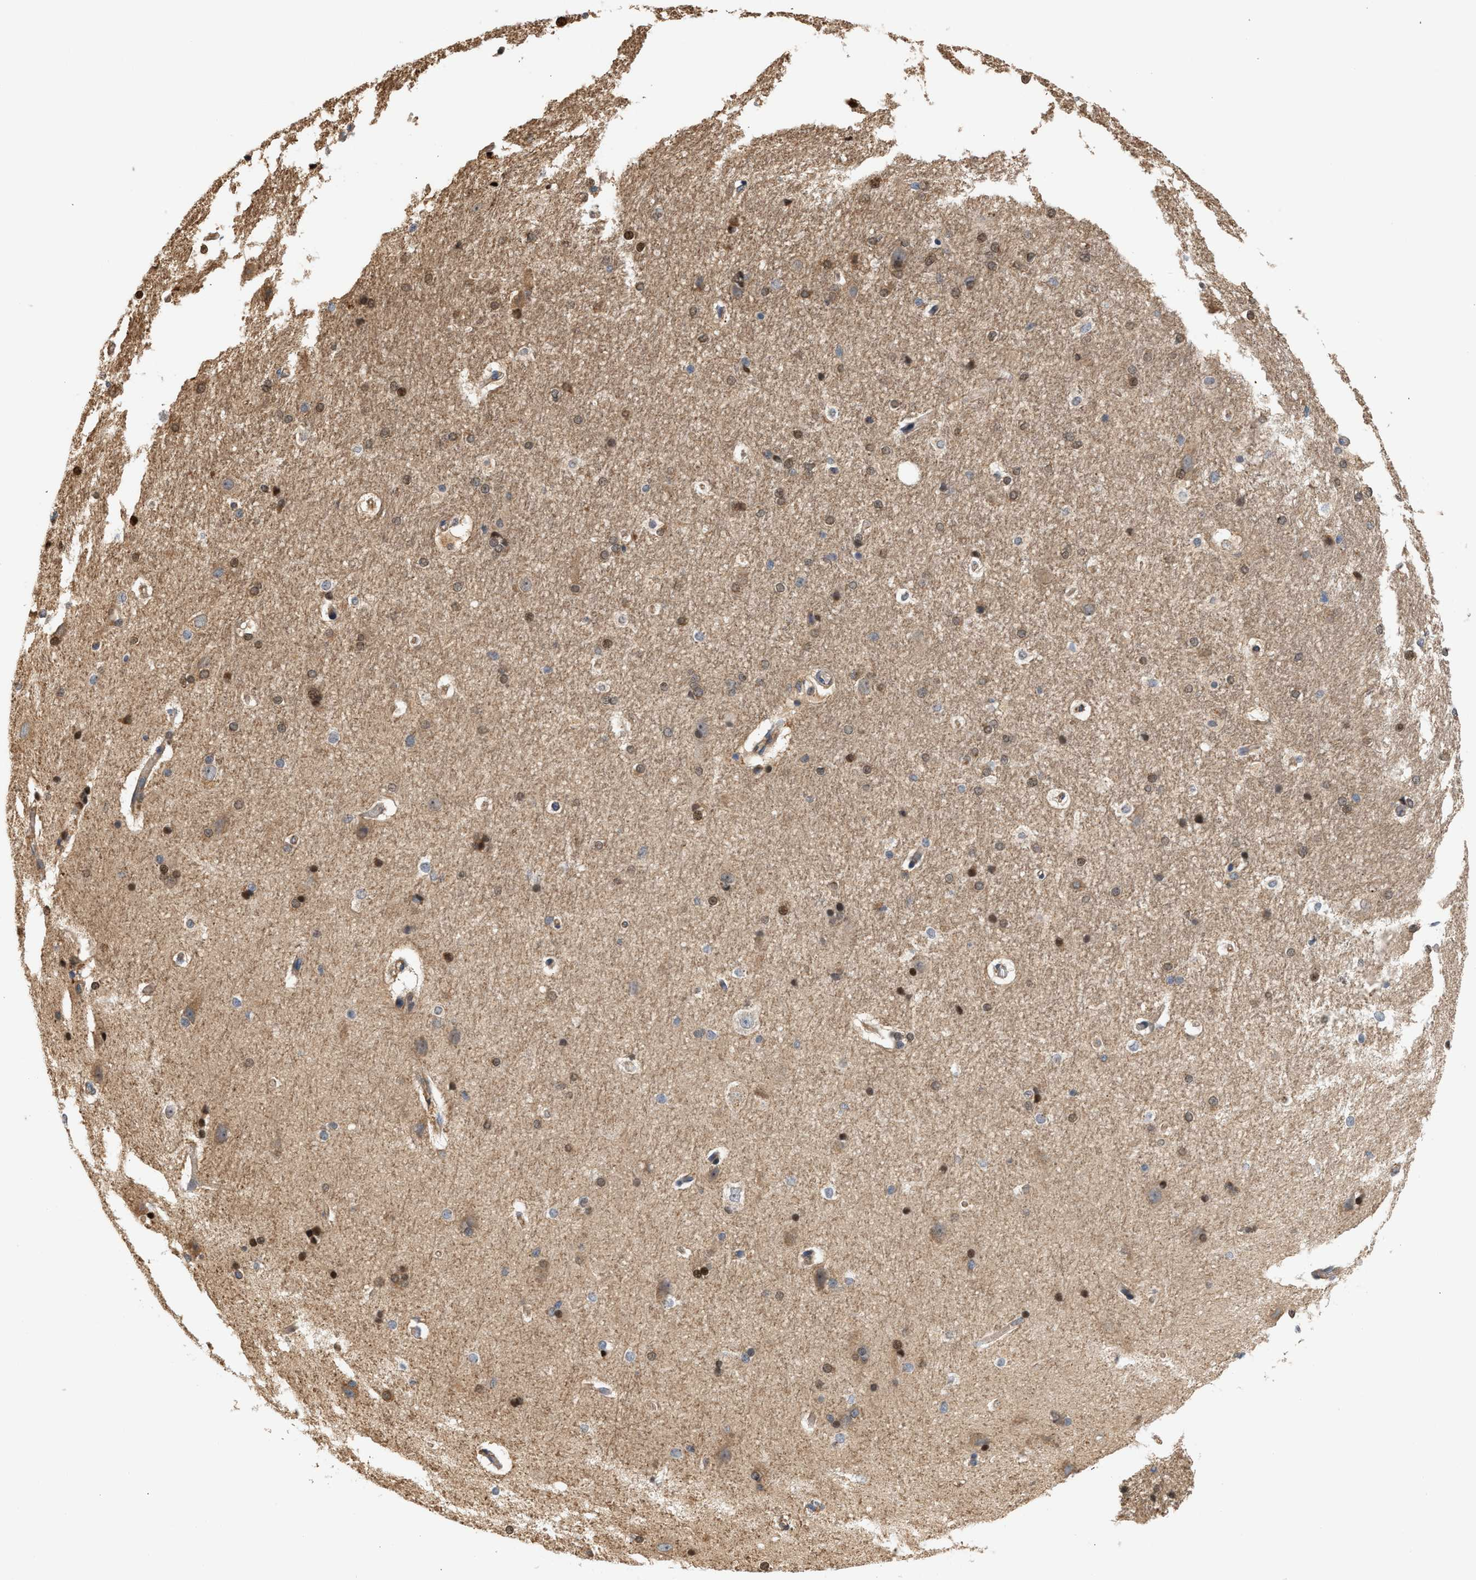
{"staining": {"intensity": "moderate", "quantity": "25%-75%", "location": "nuclear"}, "tissue": "hippocampus", "cell_type": "Glial cells", "image_type": "normal", "snomed": [{"axis": "morphology", "description": "Normal tissue, NOS"}, {"axis": "topography", "description": "Hippocampus"}], "caption": "Protein expression analysis of normal hippocampus reveals moderate nuclear staining in about 25%-75% of glial cells.", "gene": "CTXN1", "patient": {"sex": "female", "age": 19}}